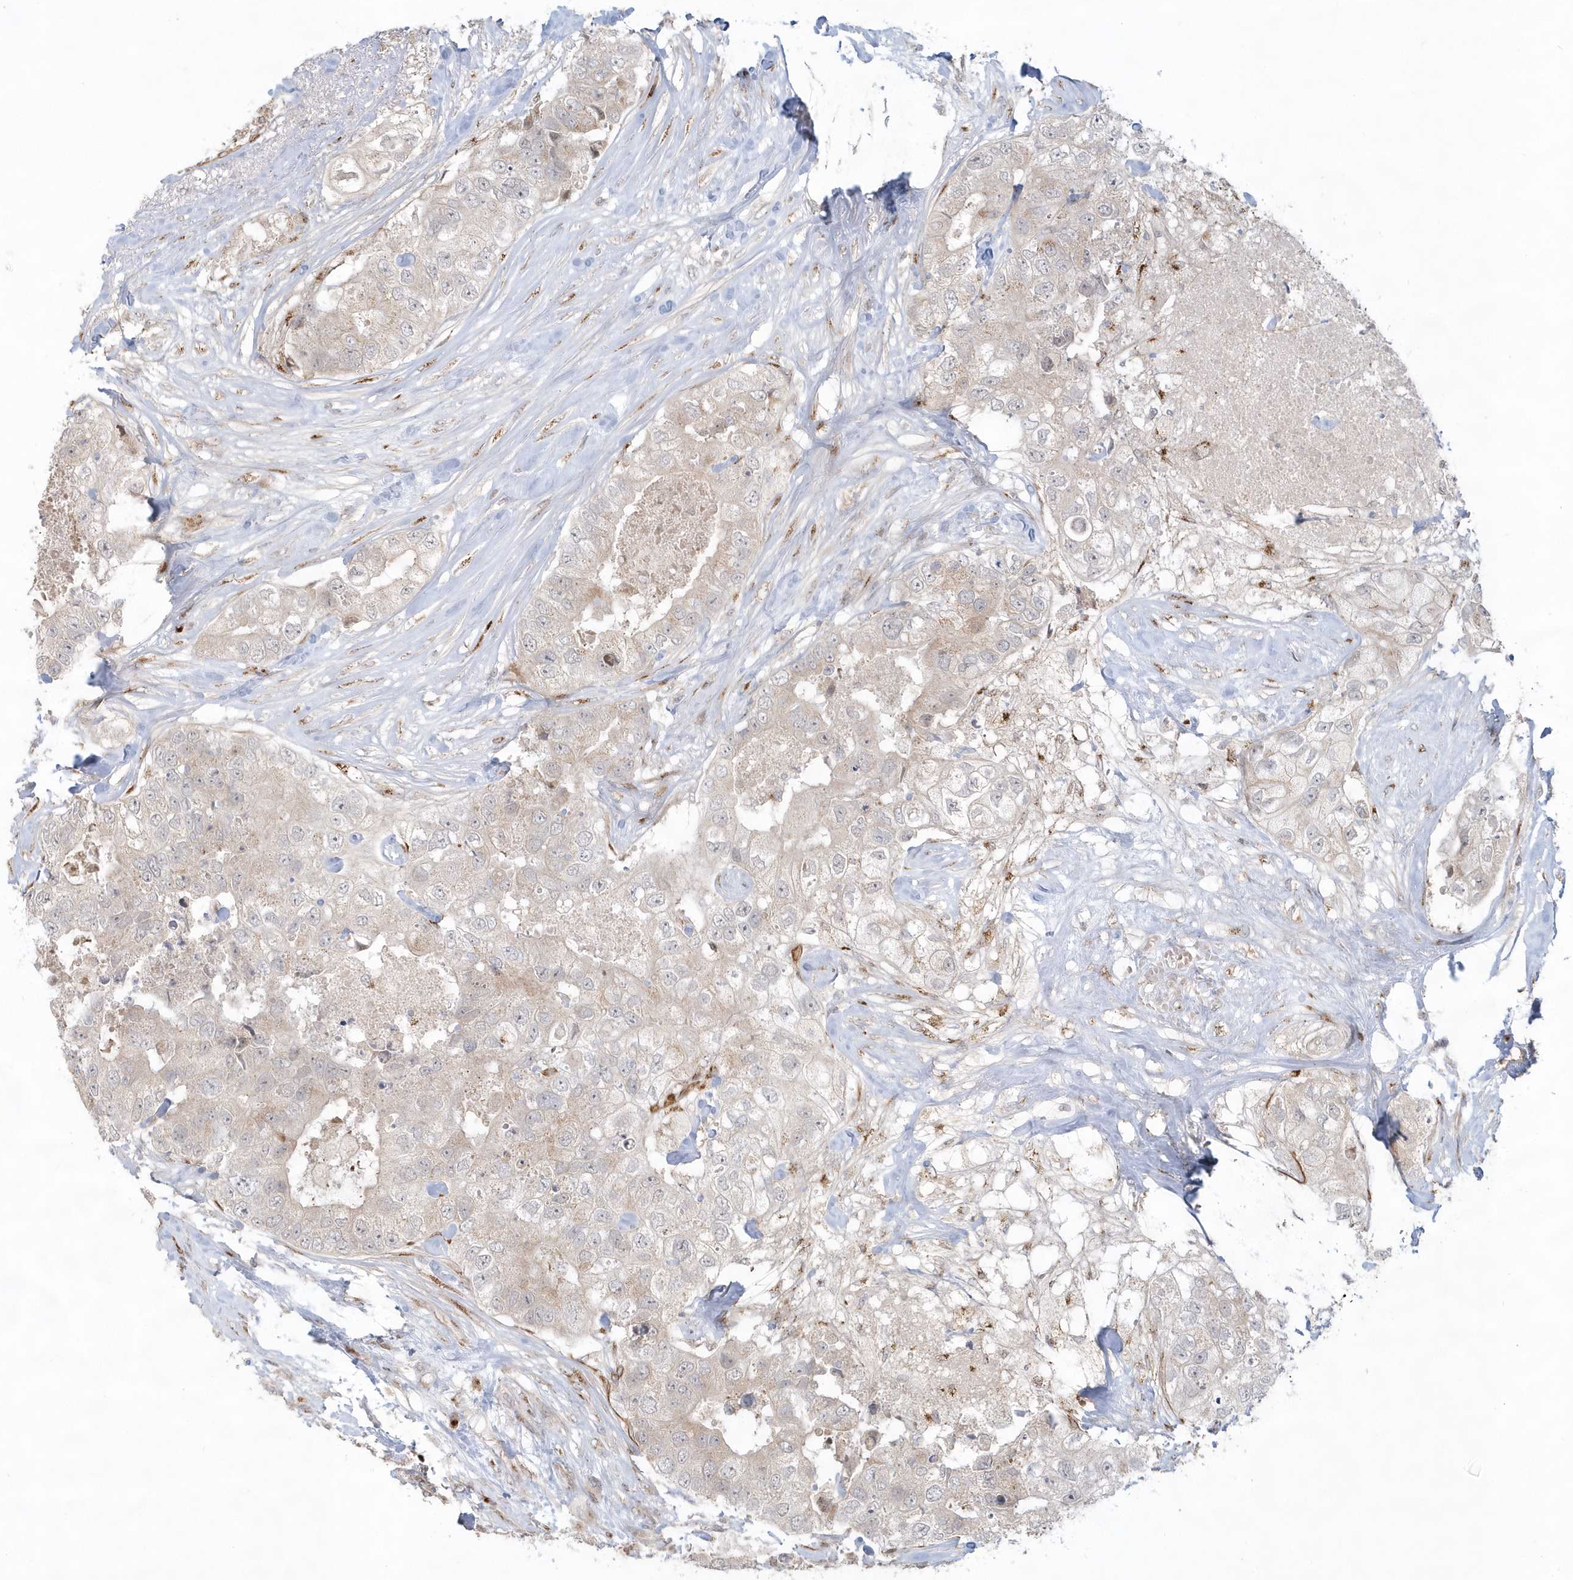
{"staining": {"intensity": "negative", "quantity": "none", "location": "none"}, "tissue": "breast cancer", "cell_type": "Tumor cells", "image_type": "cancer", "snomed": [{"axis": "morphology", "description": "Duct carcinoma"}, {"axis": "topography", "description": "Breast"}], "caption": "DAB (3,3'-diaminobenzidine) immunohistochemical staining of human breast cancer displays no significant staining in tumor cells. (DAB (3,3'-diaminobenzidine) IHC visualized using brightfield microscopy, high magnification).", "gene": "DHFR", "patient": {"sex": "female", "age": 62}}